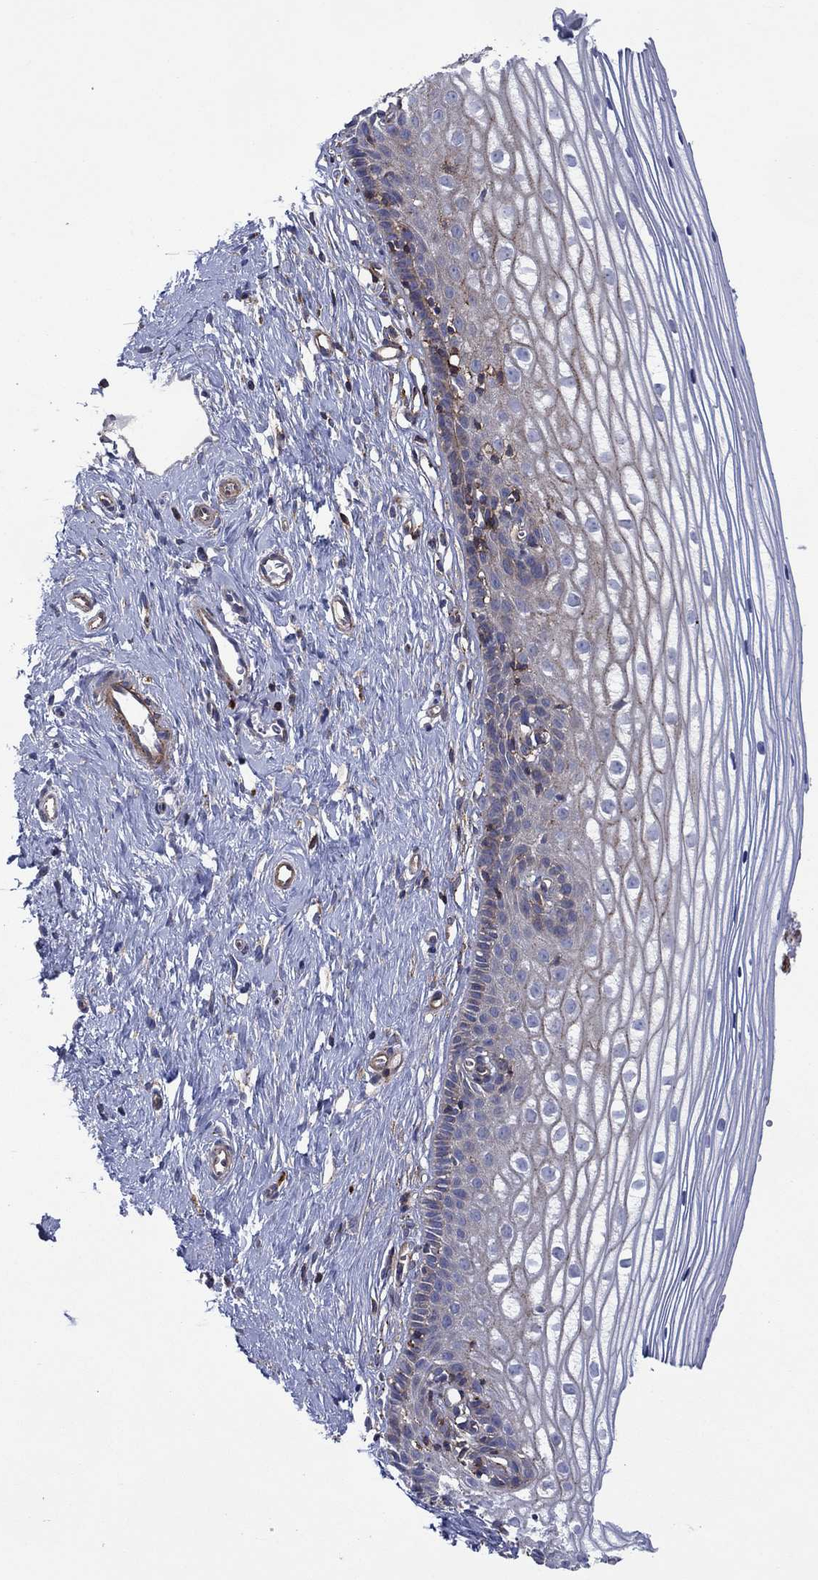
{"staining": {"intensity": "moderate", "quantity": "<25%", "location": "cytoplasmic/membranous"}, "tissue": "cervix", "cell_type": "Glandular cells", "image_type": "normal", "snomed": [{"axis": "morphology", "description": "Normal tissue, NOS"}, {"axis": "topography", "description": "Cervix"}], "caption": "Unremarkable cervix shows moderate cytoplasmic/membranous positivity in approximately <25% of glandular cells.", "gene": "PAG1", "patient": {"sex": "female", "age": 40}}